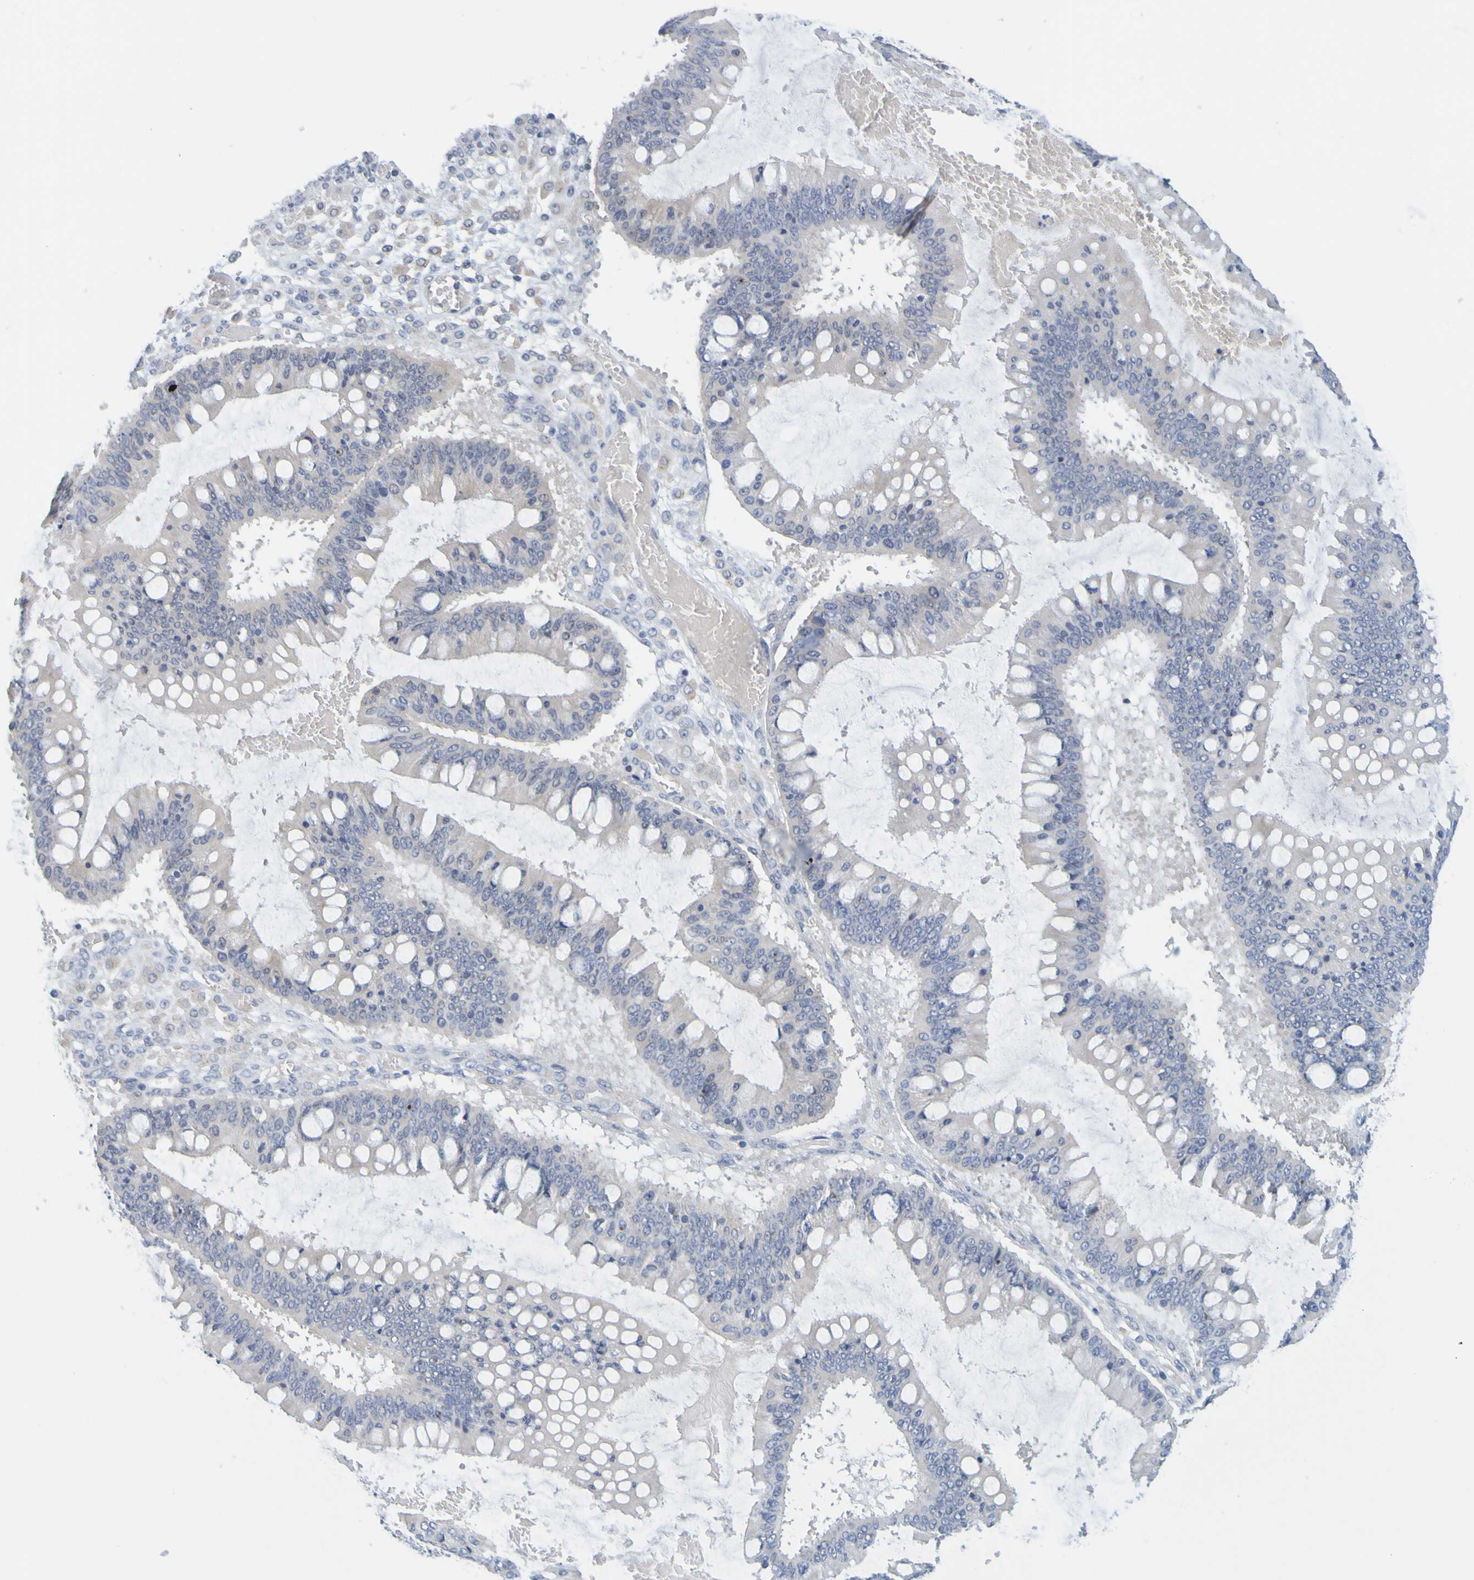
{"staining": {"intensity": "negative", "quantity": "none", "location": "none"}, "tissue": "ovarian cancer", "cell_type": "Tumor cells", "image_type": "cancer", "snomed": [{"axis": "morphology", "description": "Cystadenocarcinoma, mucinous, NOS"}, {"axis": "topography", "description": "Ovary"}], "caption": "Immunohistochemical staining of ovarian cancer (mucinous cystadenocarcinoma) shows no significant expression in tumor cells.", "gene": "ENDOU", "patient": {"sex": "female", "age": 73}}